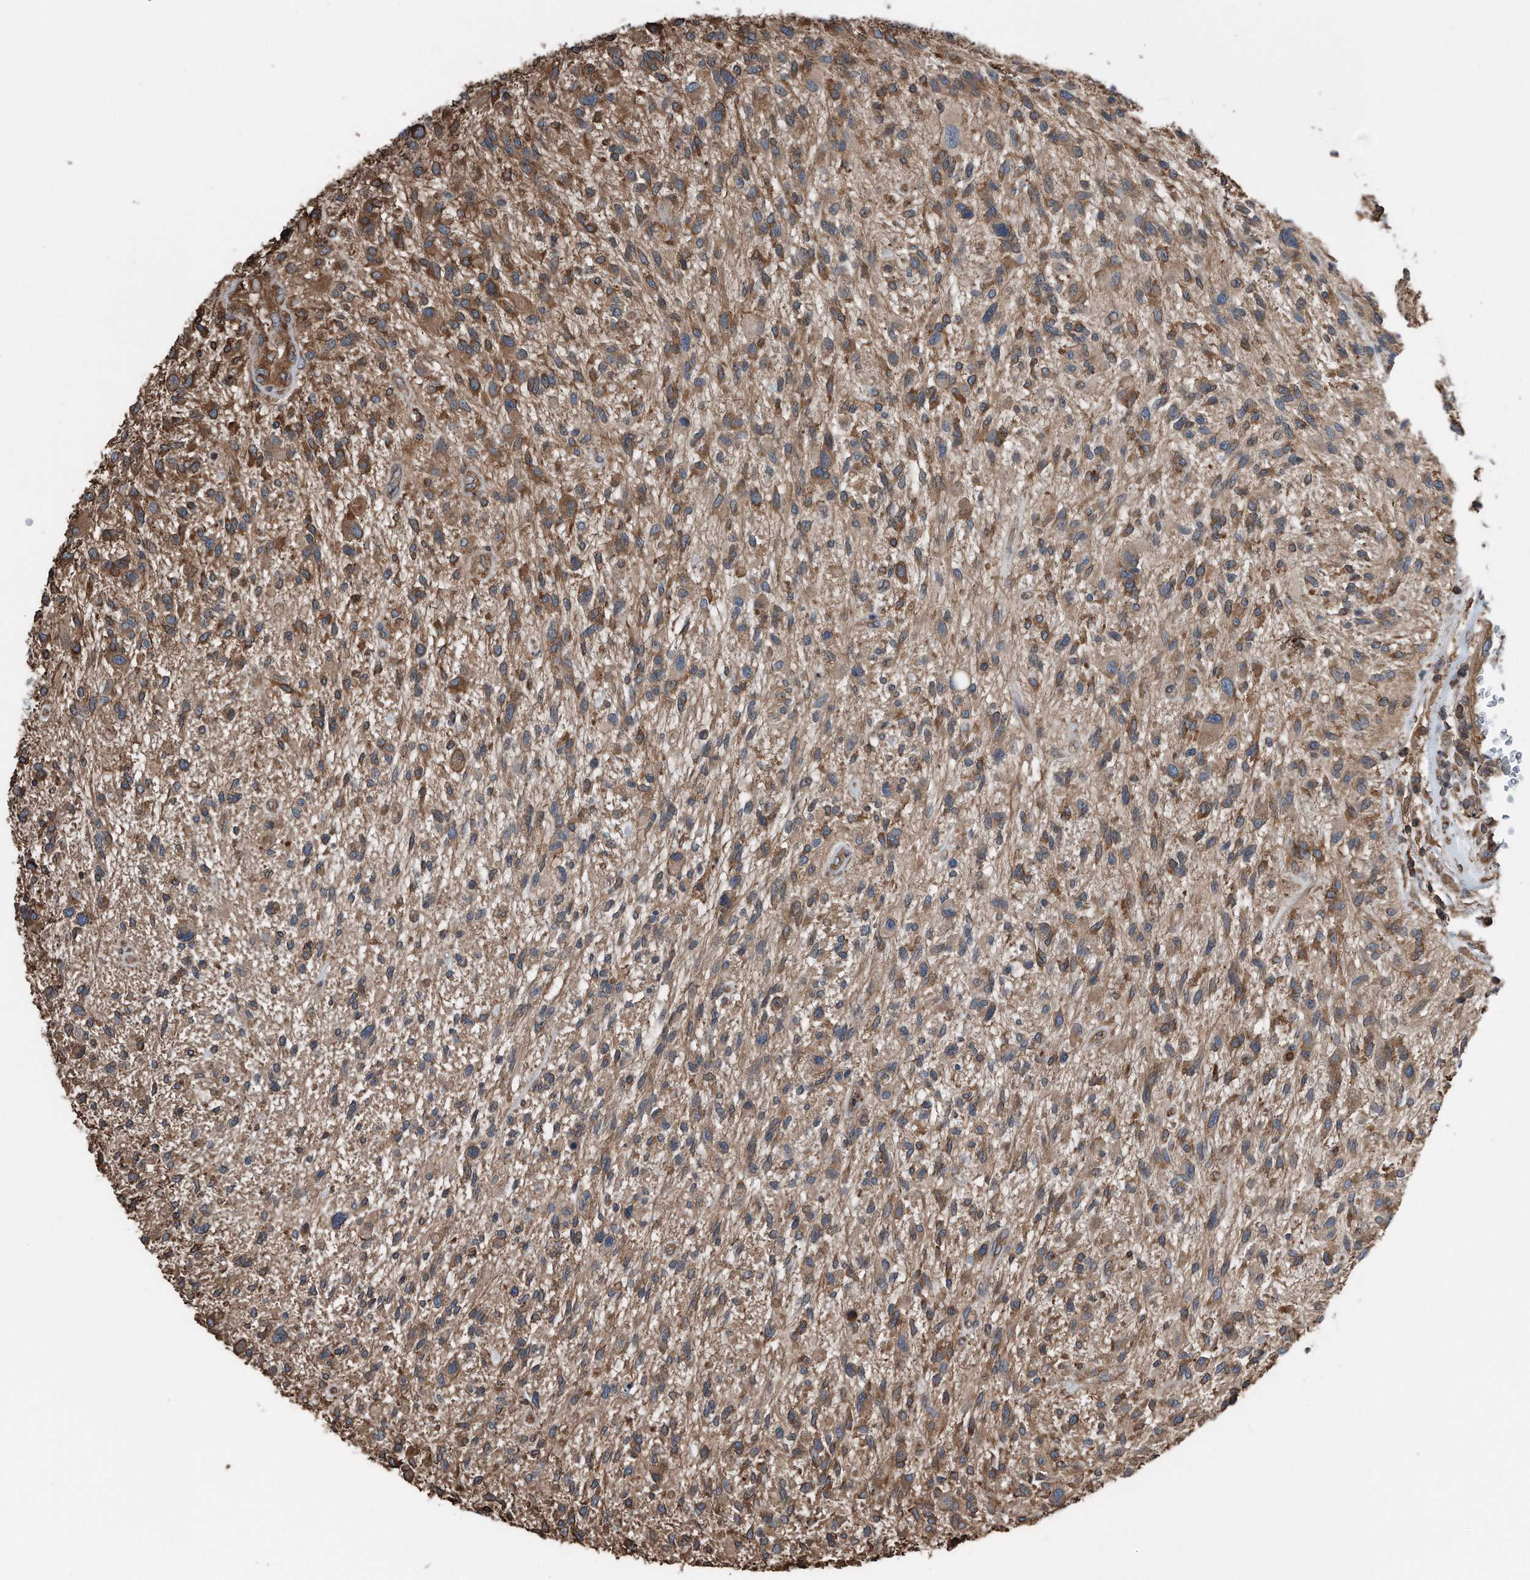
{"staining": {"intensity": "moderate", "quantity": ">75%", "location": "cytoplasmic/membranous"}, "tissue": "glioma", "cell_type": "Tumor cells", "image_type": "cancer", "snomed": [{"axis": "morphology", "description": "Glioma, malignant, High grade"}, {"axis": "topography", "description": "Brain"}], "caption": "Protein expression analysis of glioma displays moderate cytoplasmic/membranous expression in about >75% of tumor cells. Nuclei are stained in blue.", "gene": "RSPO3", "patient": {"sex": "male", "age": 47}}